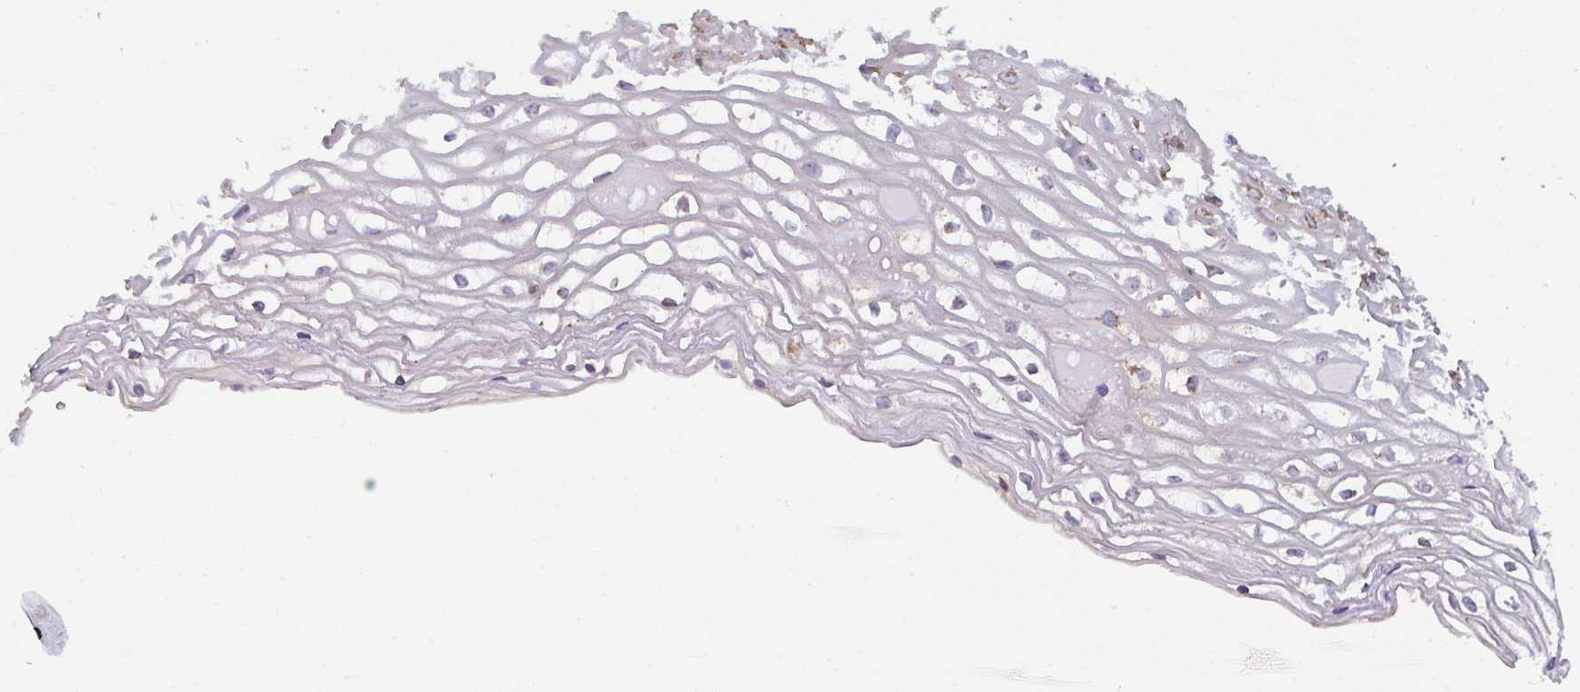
{"staining": {"intensity": "moderate", "quantity": ">75%", "location": "cytoplasmic/membranous"}, "tissue": "cervix", "cell_type": "Glandular cells", "image_type": "normal", "snomed": [{"axis": "morphology", "description": "Normal tissue, NOS"}, {"axis": "topography", "description": "Cervix"}], "caption": "The immunohistochemical stain labels moderate cytoplasmic/membranous staining in glandular cells of benign cervix. Using DAB (3,3'-diaminobenzidine) (brown) and hematoxylin (blue) stains, captured at high magnification using brightfield microscopy.", "gene": "DYNC1I2", "patient": {"sex": "female", "age": 36}}